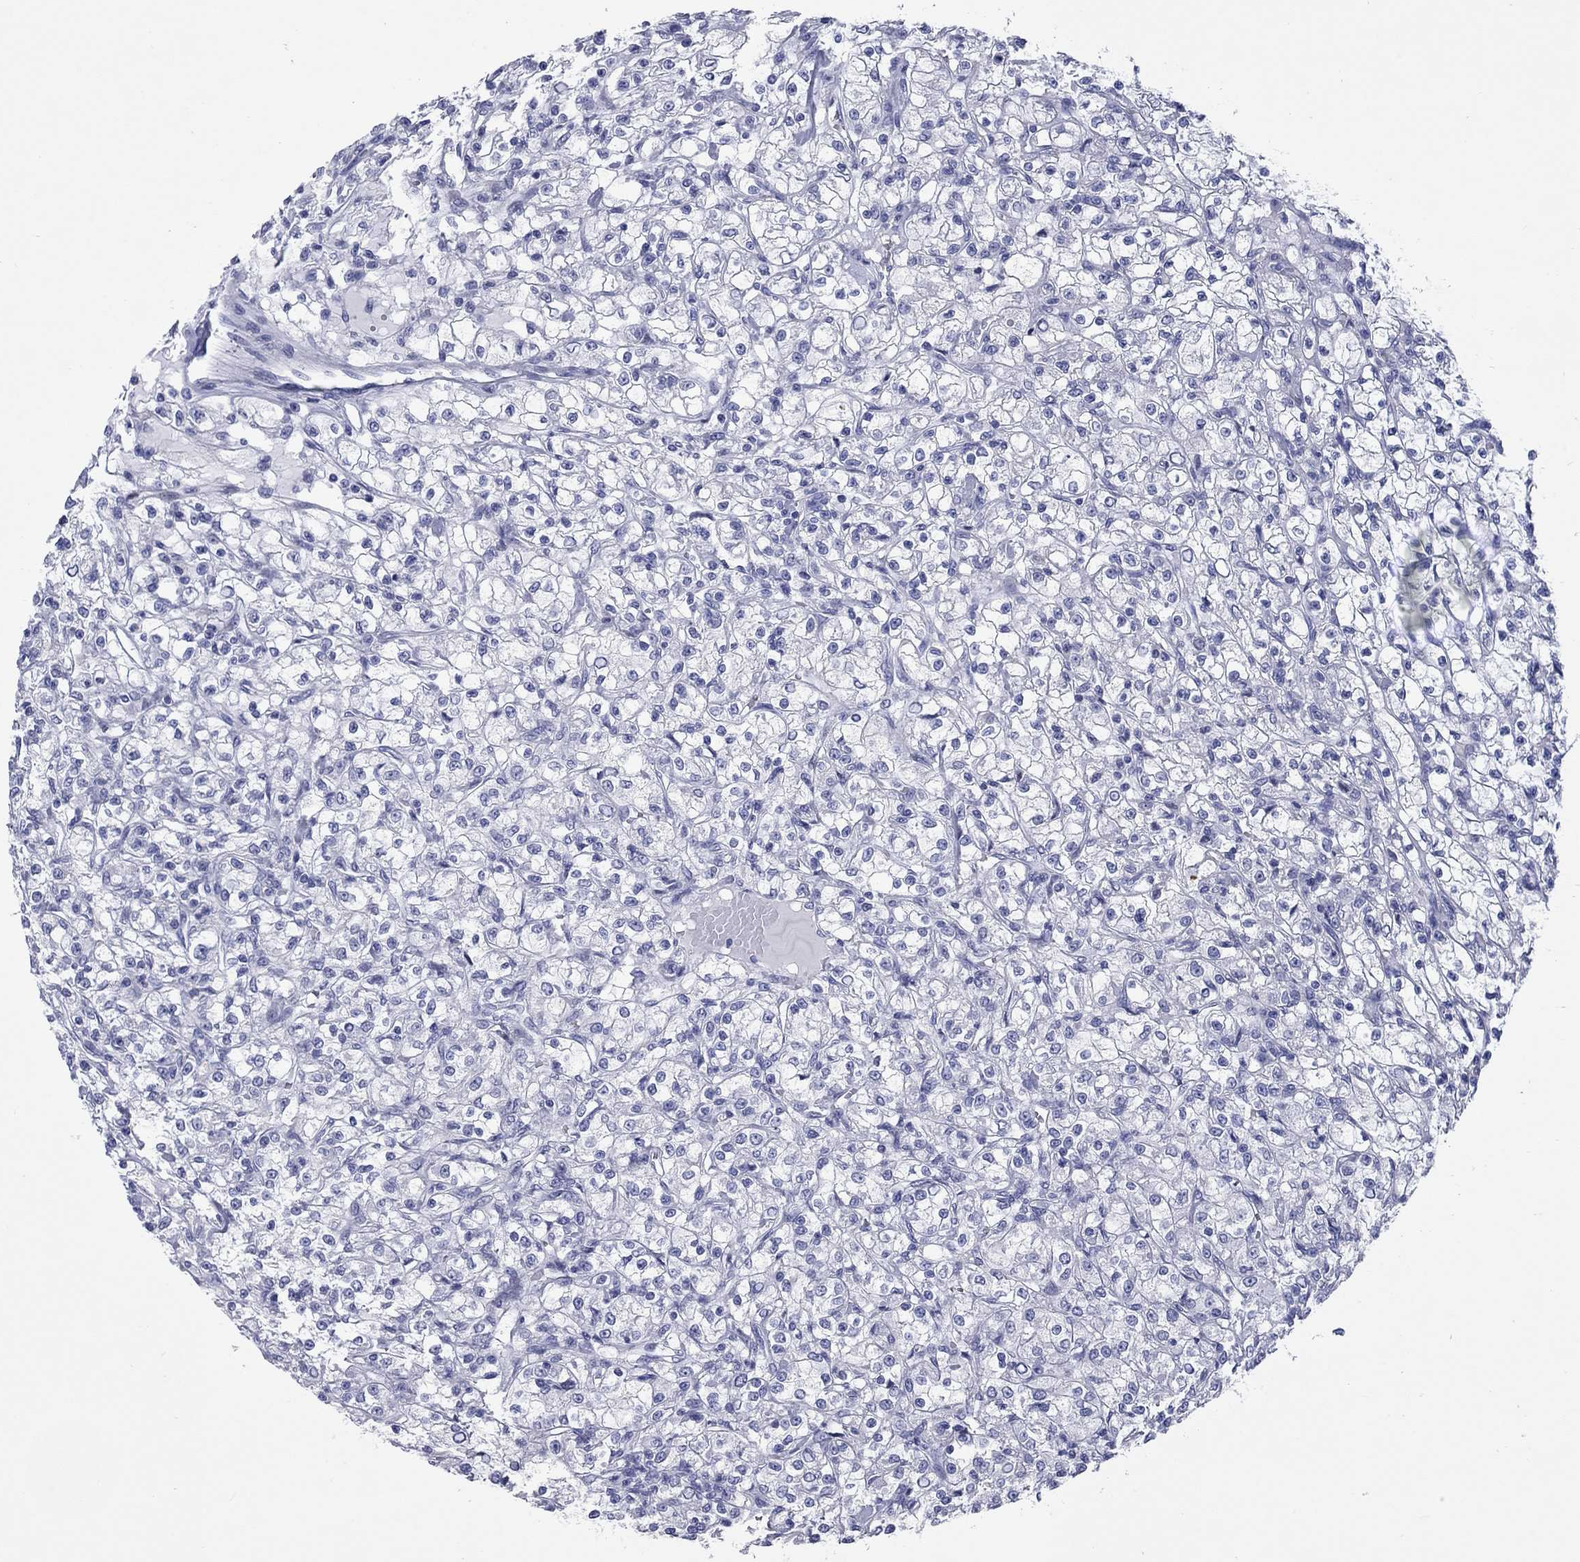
{"staining": {"intensity": "negative", "quantity": "none", "location": "none"}, "tissue": "renal cancer", "cell_type": "Tumor cells", "image_type": "cancer", "snomed": [{"axis": "morphology", "description": "Adenocarcinoma, NOS"}, {"axis": "topography", "description": "Kidney"}], "caption": "High magnification brightfield microscopy of renal cancer stained with DAB (3,3'-diaminobenzidine) (brown) and counterstained with hematoxylin (blue): tumor cells show no significant positivity. (Stains: DAB immunohistochemistry with hematoxylin counter stain, Microscopy: brightfield microscopy at high magnification).", "gene": "CCNA1", "patient": {"sex": "female", "age": 59}}